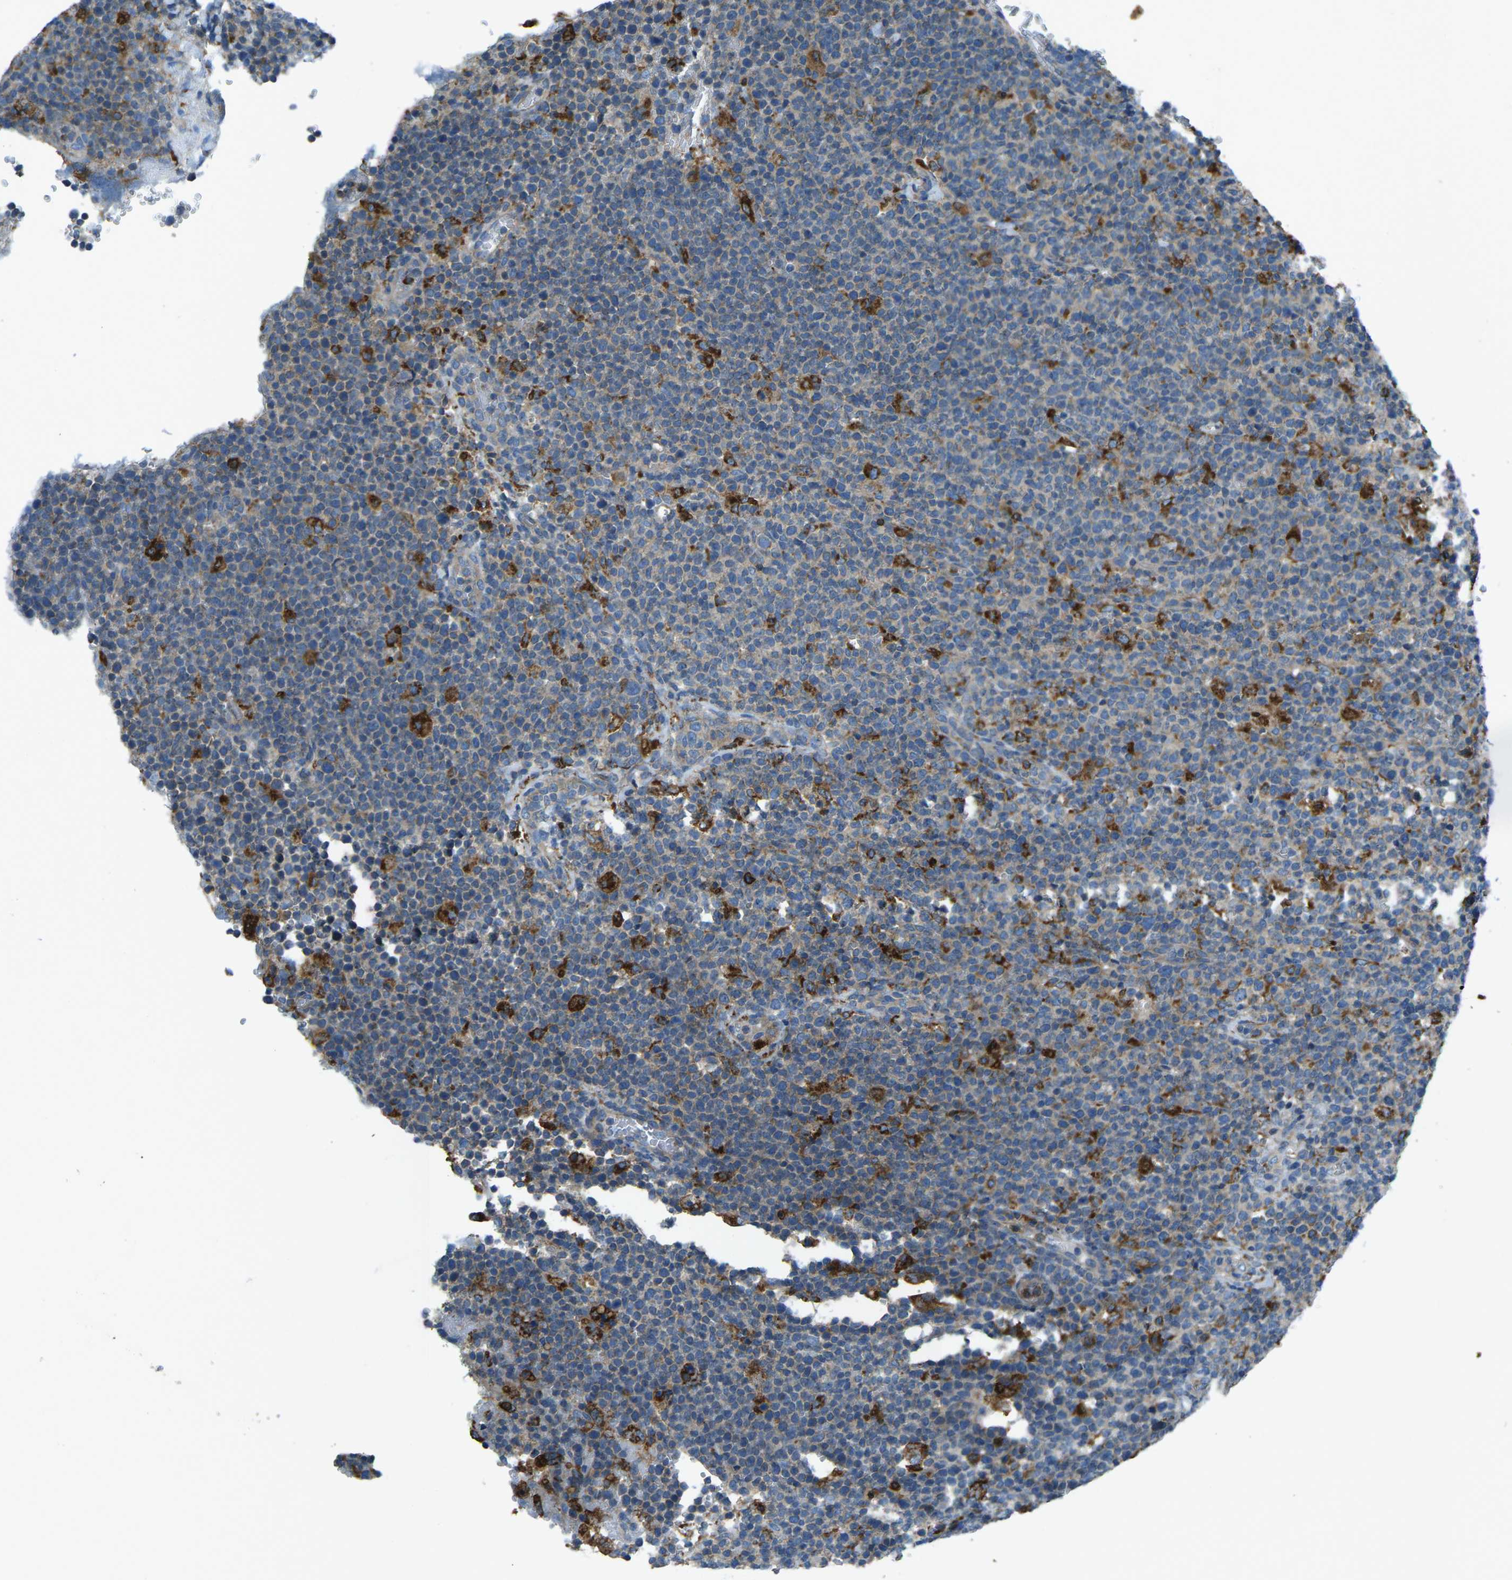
{"staining": {"intensity": "strong", "quantity": "<25%", "location": "cytoplasmic/membranous"}, "tissue": "lymphoma", "cell_type": "Tumor cells", "image_type": "cancer", "snomed": [{"axis": "morphology", "description": "Malignant lymphoma, non-Hodgkin's type, High grade"}, {"axis": "topography", "description": "Lymph node"}], "caption": "Approximately <25% of tumor cells in high-grade malignant lymphoma, non-Hodgkin's type demonstrate strong cytoplasmic/membranous protein positivity as visualized by brown immunohistochemical staining.", "gene": "CDK17", "patient": {"sex": "male", "age": 61}}